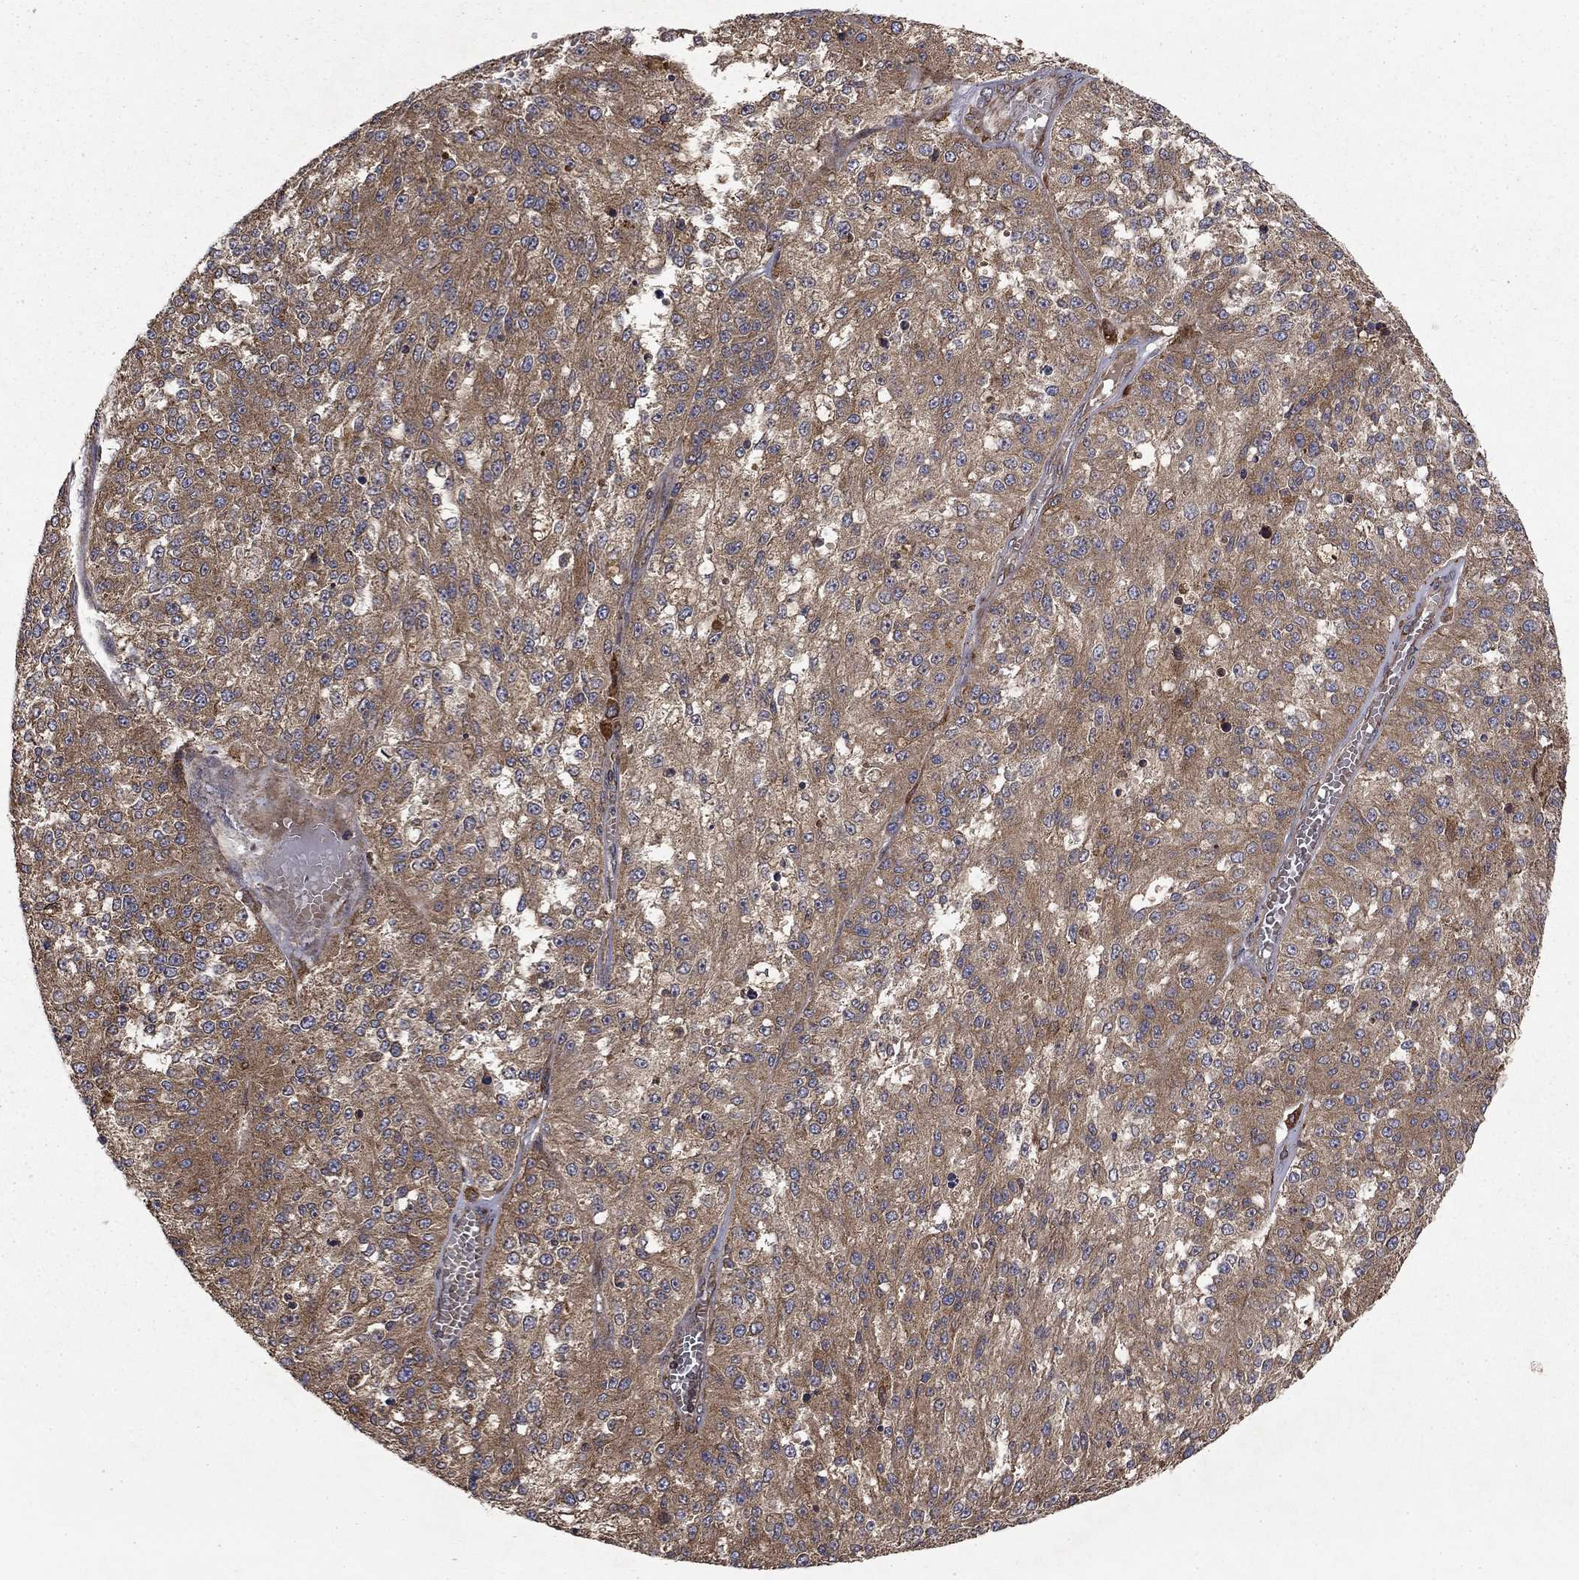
{"staining": {"intensity": "moderate", "quantity": "25%-75%", "location": "cytoplasmic/membranous"}, "tissue": "melanoma", "cell_type": "Tumor cells", "image_type": "cancer", "snomed": [{"axis": "morphology", "description": "Malignant melanoma, Metastatic site"}, {"axis": "topography", "description": "Lymph node"}], "caption": "A brown stain labels moderate cytoplasmic/membranous staining of a protein in human malignant melanoma (metastatic site) tumor cells. (brown staining indicates protein expression, while blue staining denotes nuclei).", "gene": "BABAM2", "patient": {"sex": "female", "age": 64}}